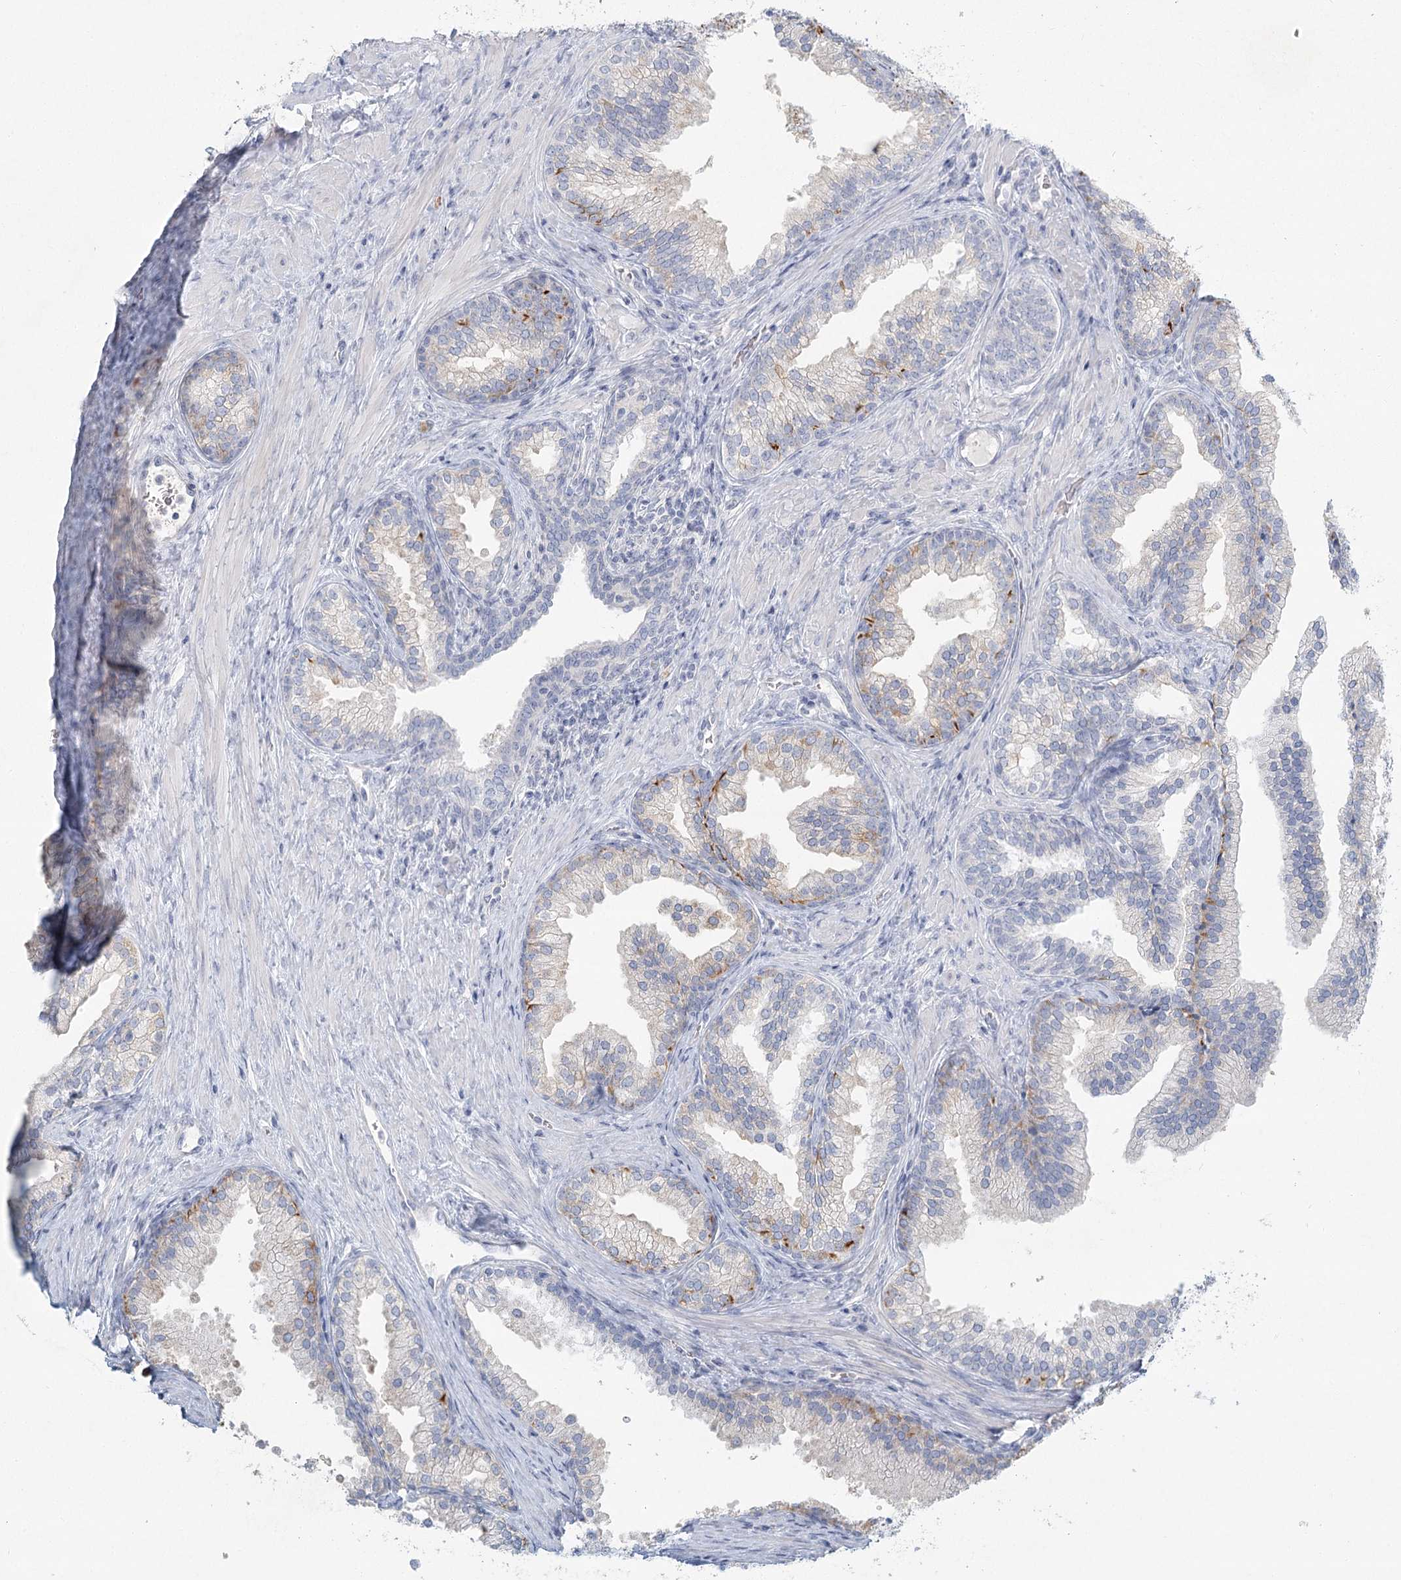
{"staining": {"intensity": "moderate", "quantity": "<25%", "location": "cytoplasmic/membranous"}, "tissue": "prostate", "cell_type": "Glandular cells", "image_type": "normal", "snomed": [{"axis": "morphology", "description": "Normal tissue, NOS"}, {"axis": "topography", "description": "Prostate"}], "caption": "Brown immunohistochemical staining in normal prostate exhibits moderate cytoplasmic/membranous positivity in about <25% of glandular cells. Using DAB (3,3'-diaminobenzidine) (brown) and hematoxylin (blue) stains, captured at high magnification using brightfield microscopy.", "gene": "LRP2BP", "patient": {"sex": "male", "age": 76}}